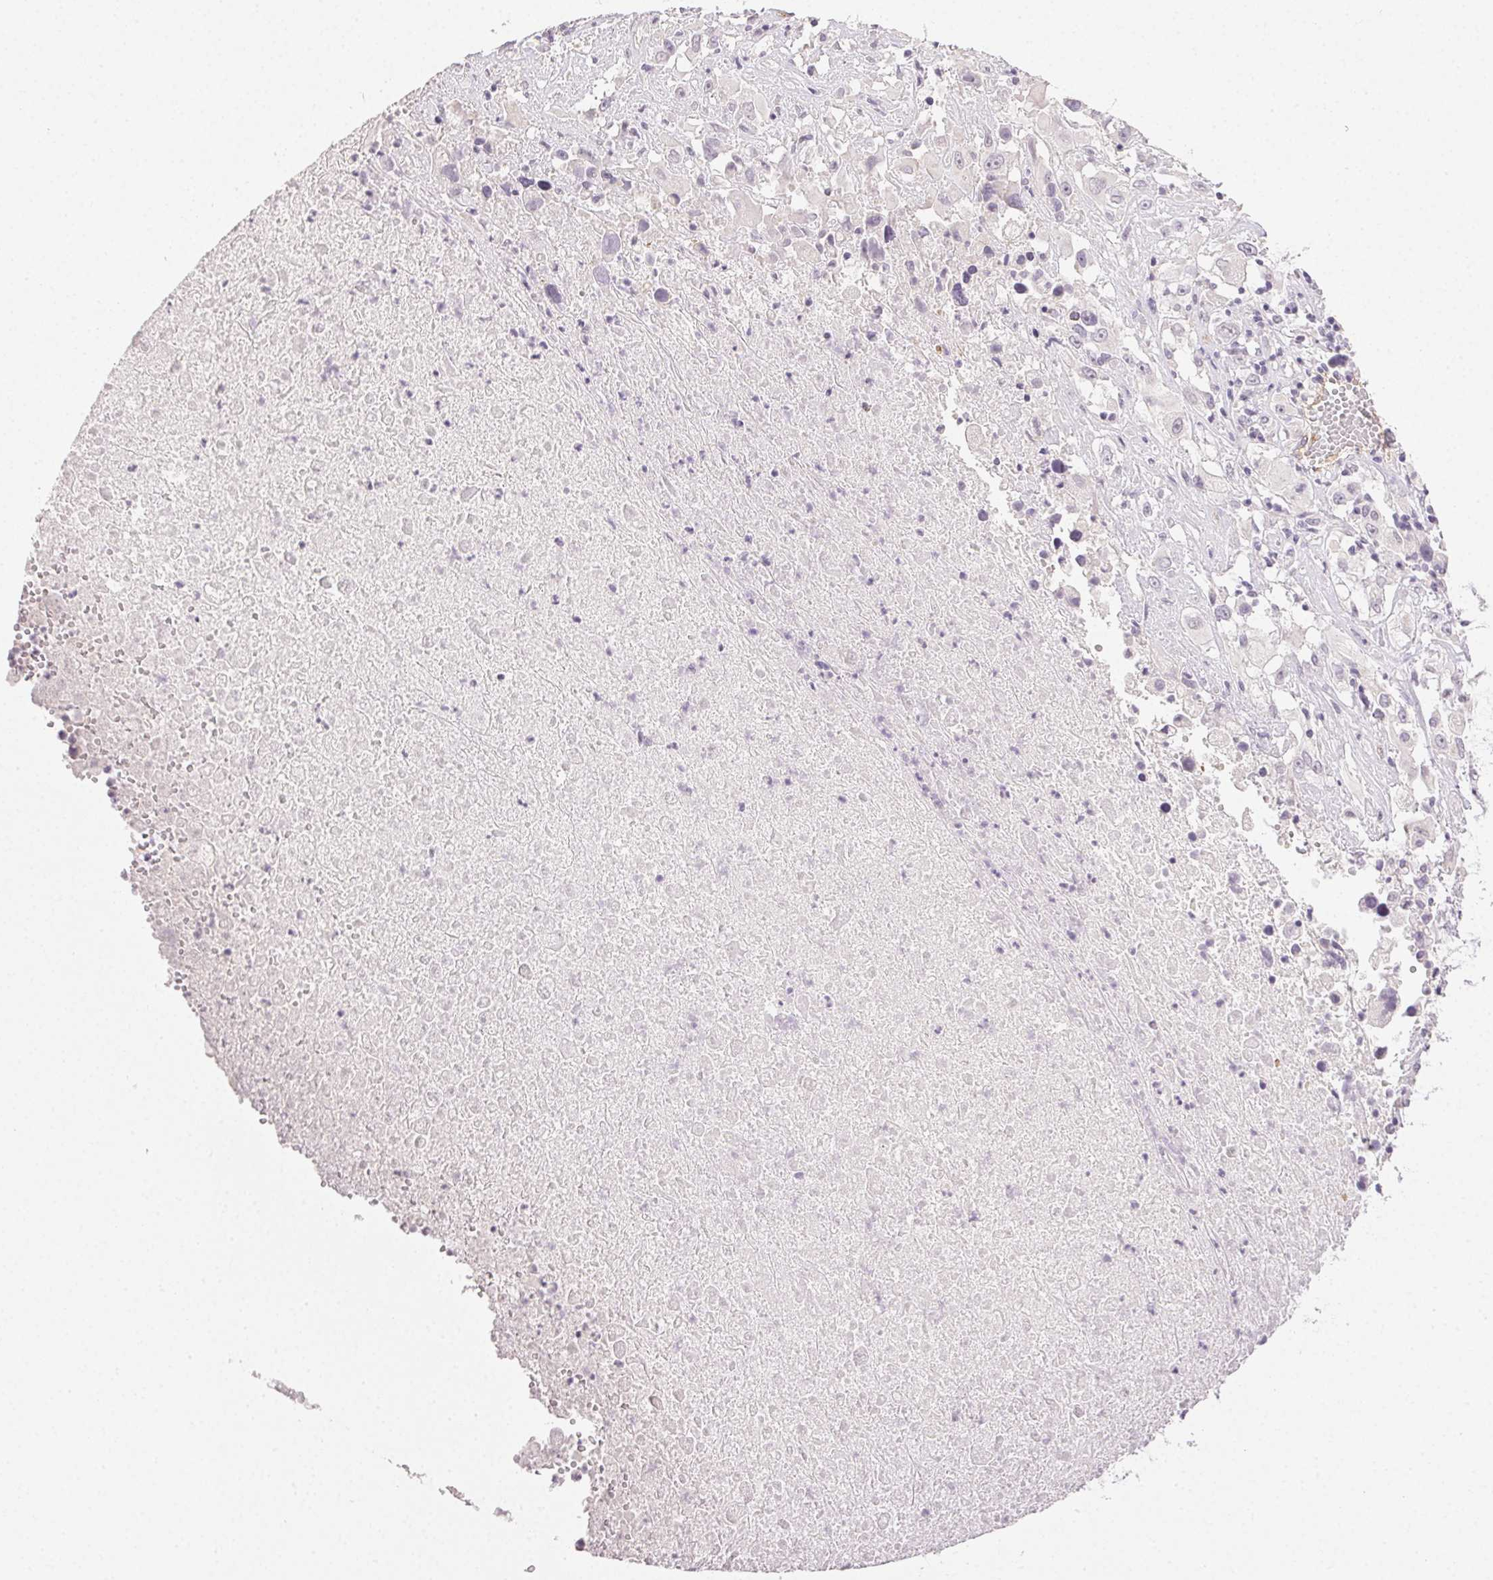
{"staining": {"intensity": "negative", "quantity": "none", "location": "none"}, "tissue": "melanoma", "cell_type": "Tumor cells", "image_type": "cancer", "snomed": [{"axis": "morphology", "description": "Malignant melanoma, Metastatic site"}, {"axis": "topography", "description": "Soft tissue"}], "caption": "DAB immunohistochemical staining of human malignant melanoma (metastatic site) shows no significant positivity in tumor cells. (IHC, brightfield microscopy, high magnification).", "gene": "PLCB1", "patient": {"sex": "male", "age": 50}}